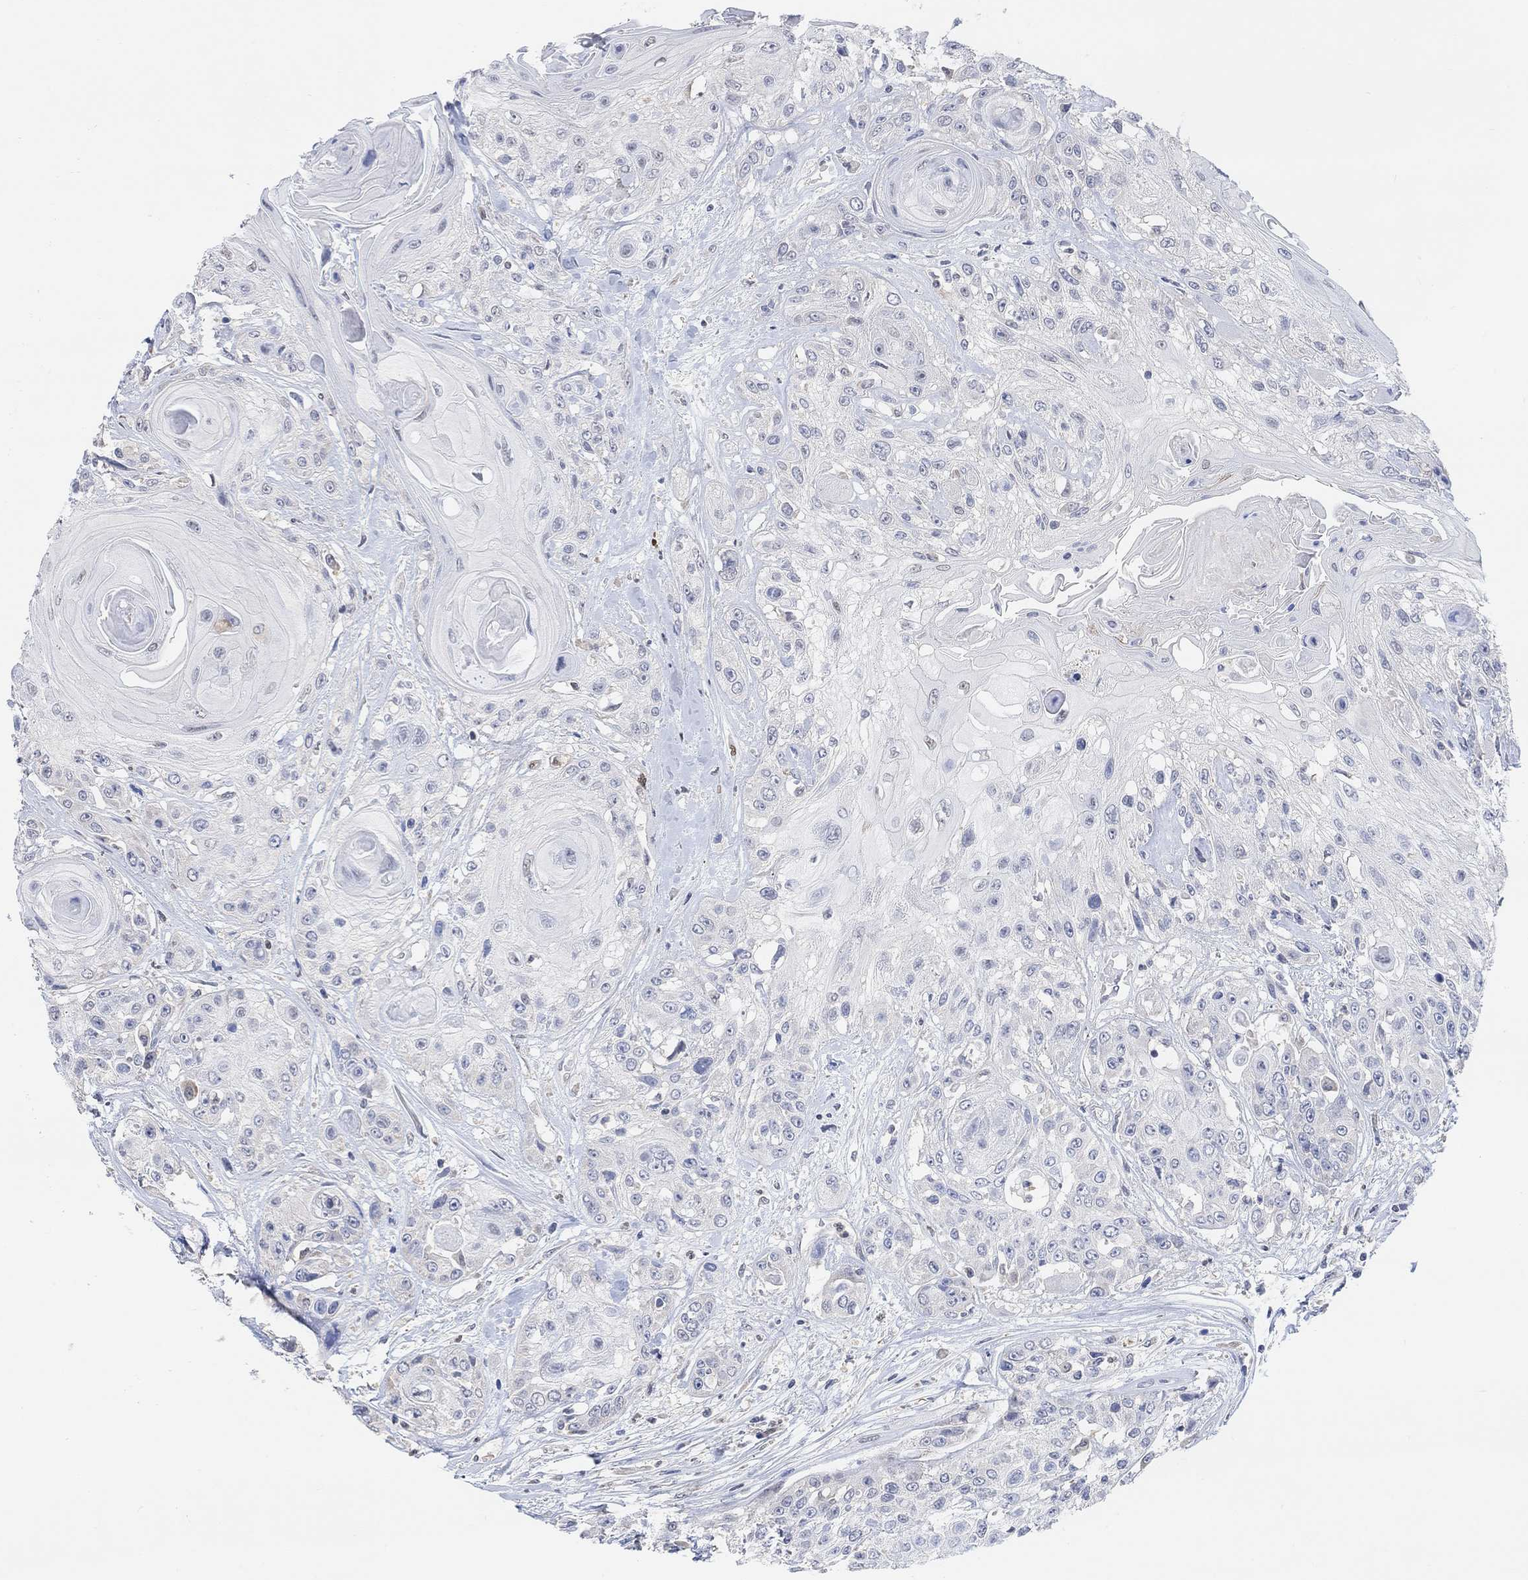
{"staining": {"intensity": "negative", "quantity": "none", "location": "none"}, "tissue": "head and neck cancer", "cell_type": "Tumor cells", "image_type": "cancer", "snomed": [{"axis": "morphology", "description": "Squamous cell carcinoma, NOS"}, {"axis": "topography", "description": "Head-Neck"}], "caption": "Tumor cells are negative for brown protein staining in squamous cell carcinoma (head and neck). Nuclei are stained in blue.", "gene": "MUC1", "patient": {"sex": "female", "age": 59}}